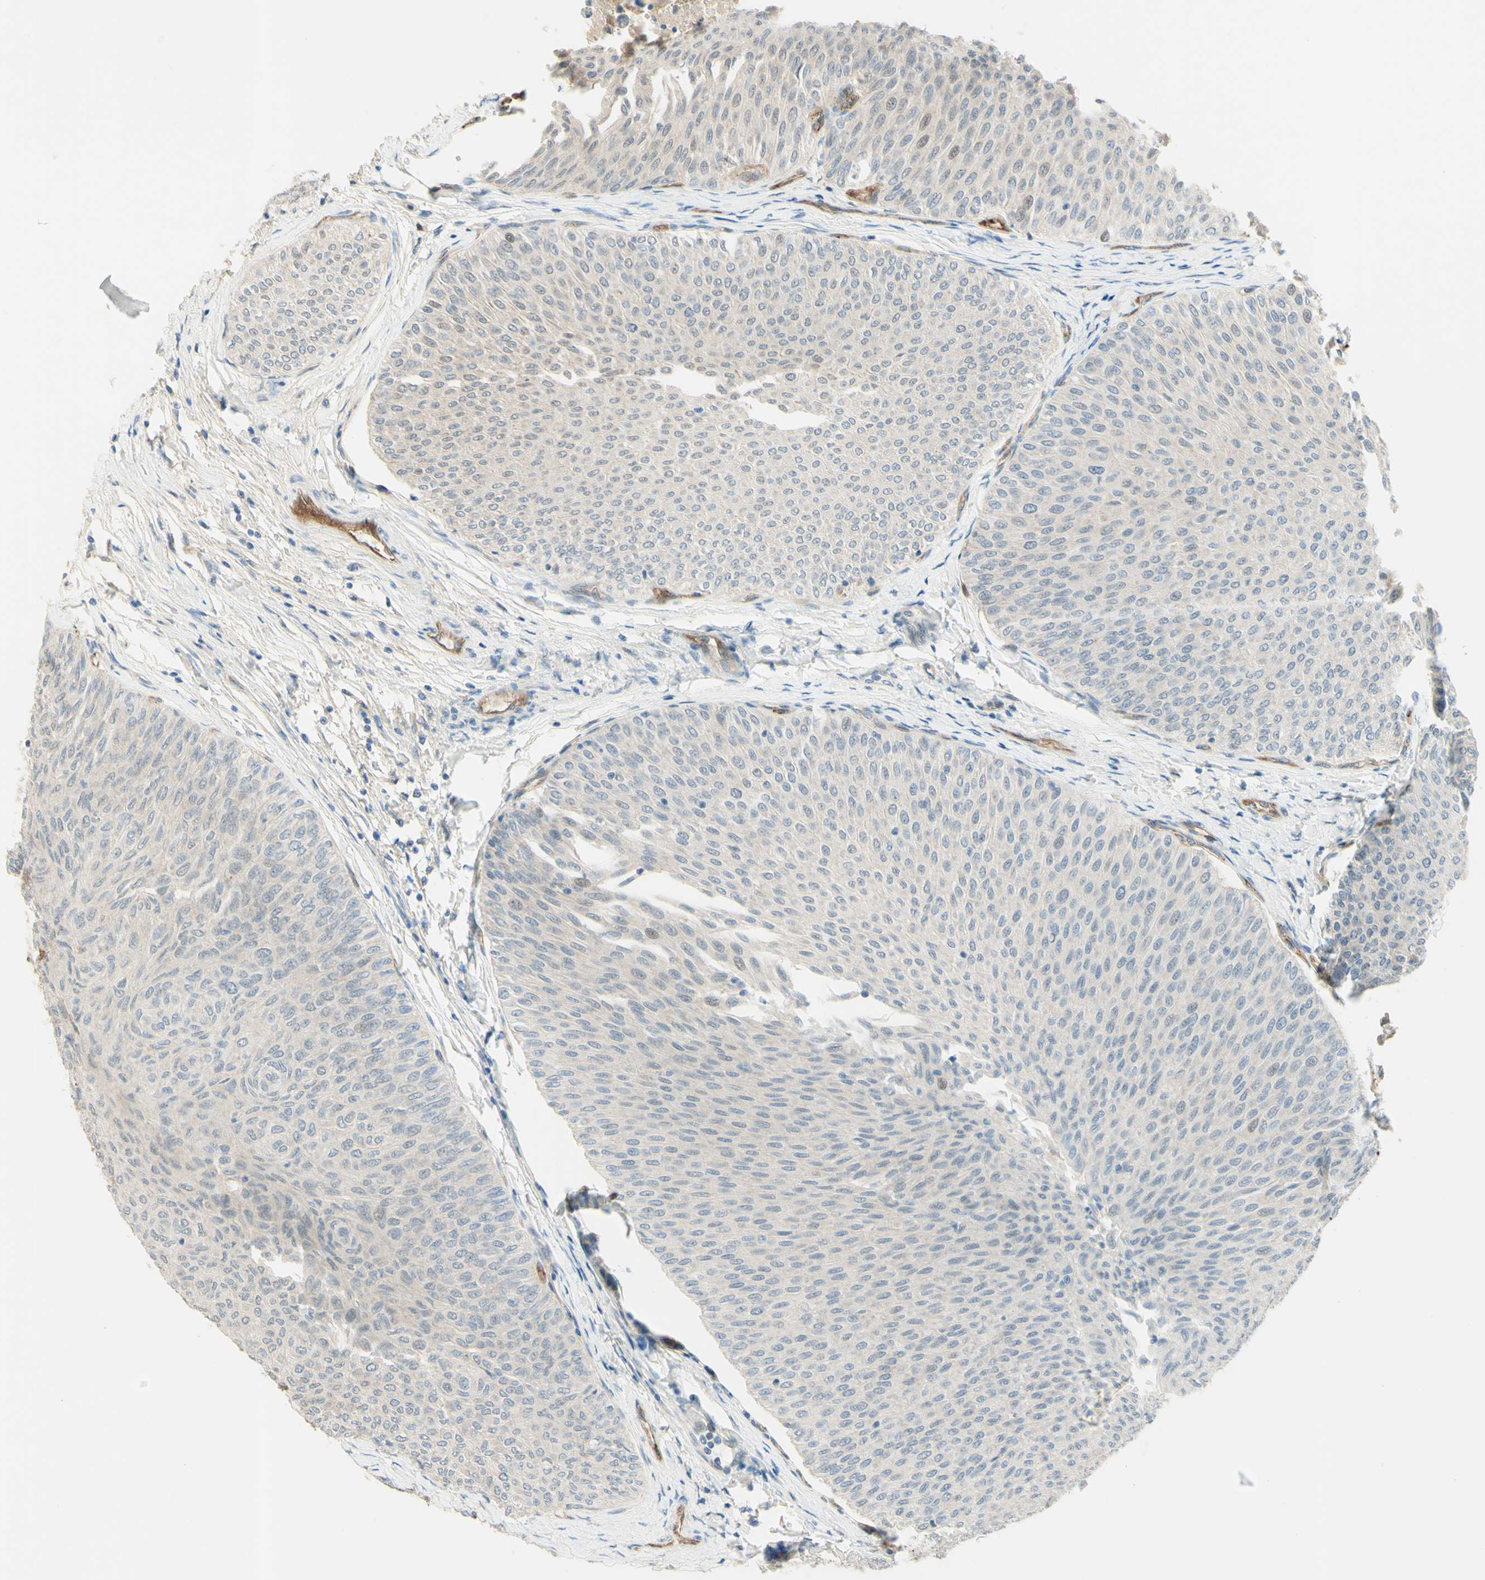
{"staining": {"intensity": "negative", "quantity": "none", "location": "none"}, "tissue": "urothelial cancer", "cell_type": "Tumor cells", "image_type": "cancer", "snomed": [{"axis": "morphology", "description": "Urothelial carcinoma, Low grade"}, {"axis": "topography", "description": "Urinary bladder"}], "caption": "Immunohistochemical staining of urothelial cancer exhibits no significant expression in tumor cells.", "gene": "ANGPT2", "patient": {"sex": "male", "age": 78}}